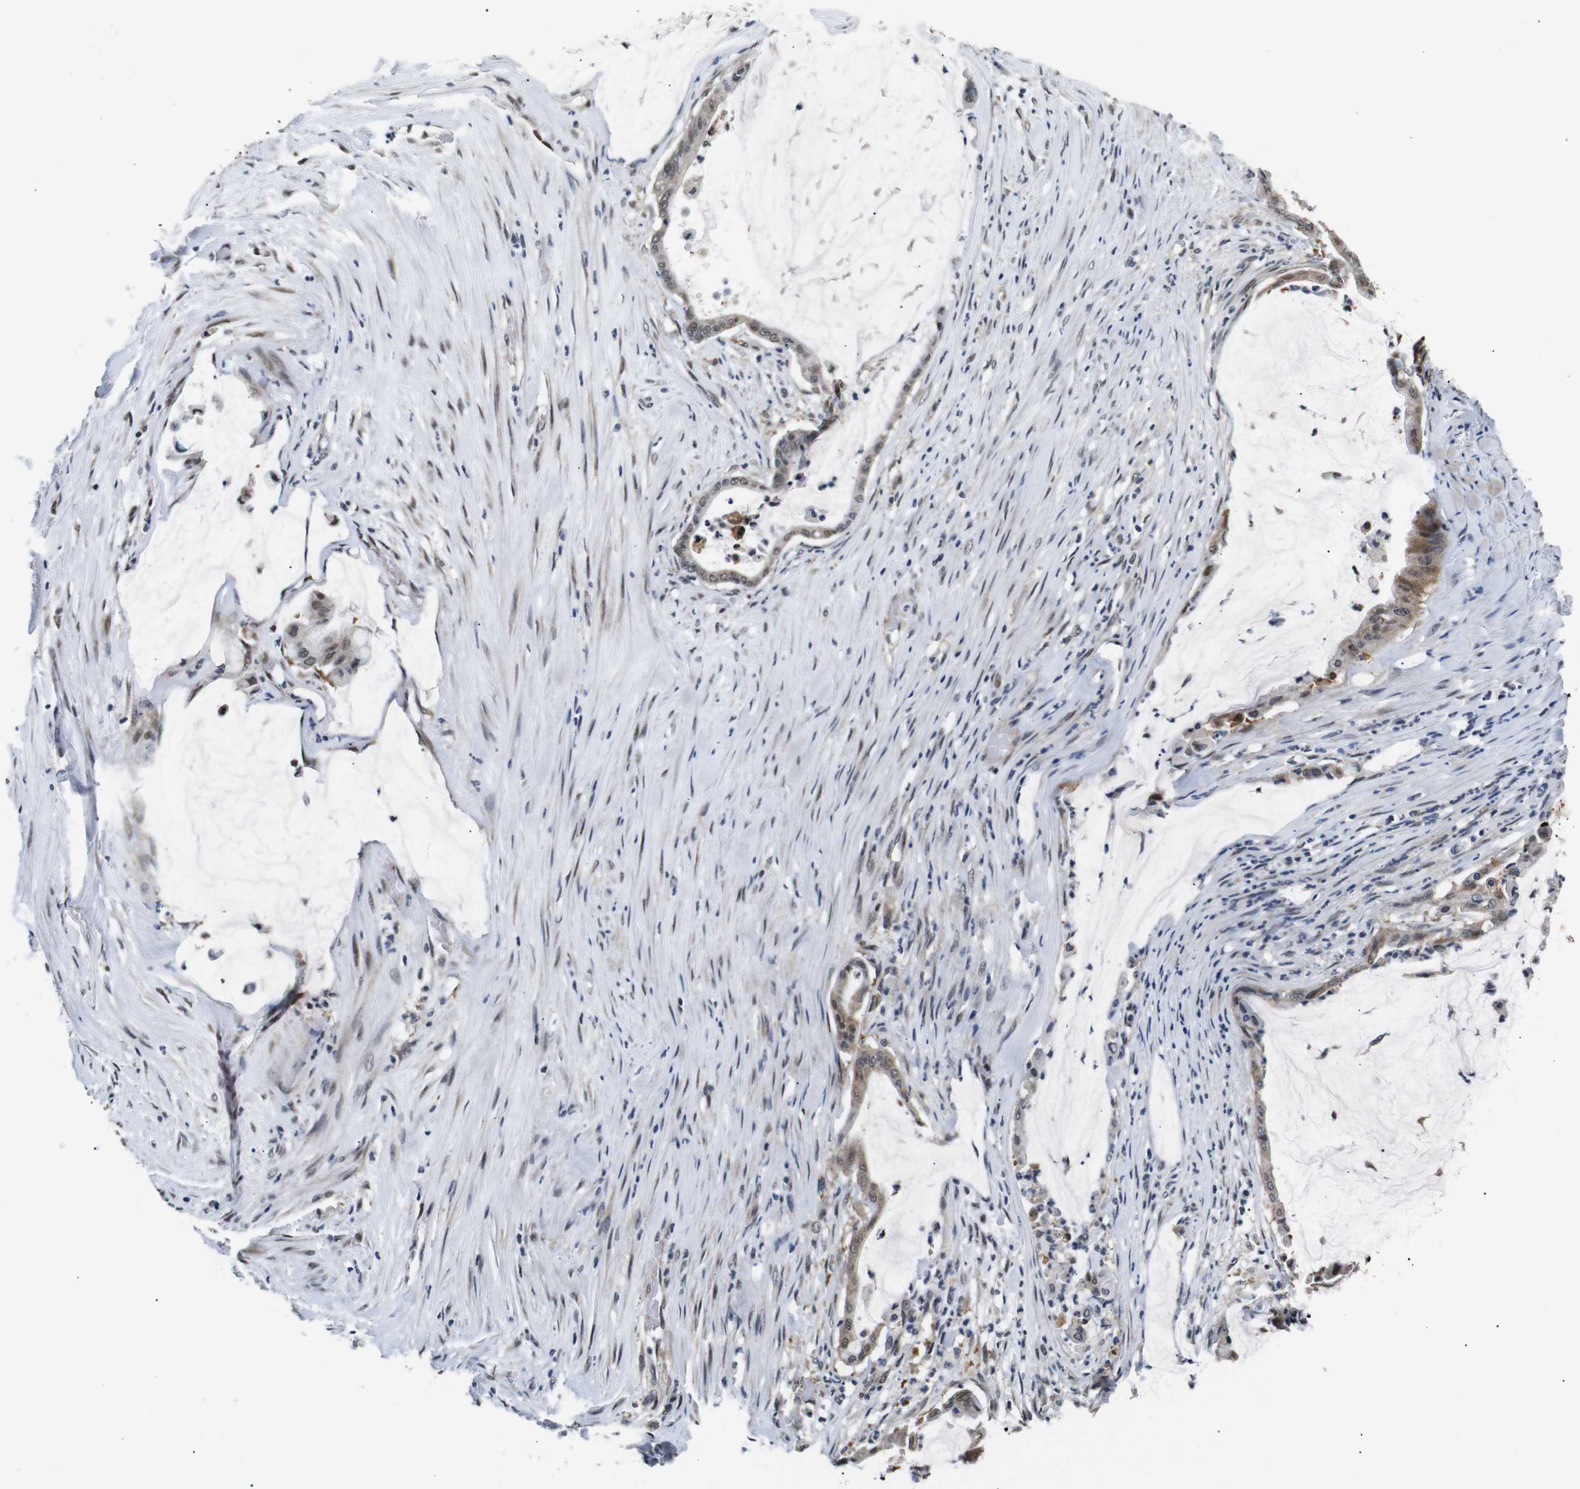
{"staining": {"intensity": "moderate", "quantity": "25%-75%", "location": "cytoplasmic/membranous,nuclear"}, "tissue": "pancreatic cancer", "cell_type": "Tumor cells", "image_type": "cancer", "snomed": [{"axis": "morphology", "description": "Adenocarcinoma, NOS"}, {"axis": "topography", "description": "Pancreas"}], "caption": "Immunohistochemistry (IHC) of pancreatic adenocarcinoma demonstrates medium levels of moderate cytoplasmic/membranous and nuclear staining in approximately 25%-75% of tumor cells.", "gene": "SKP1", "patient": {"sex": "male", "age": 41}}